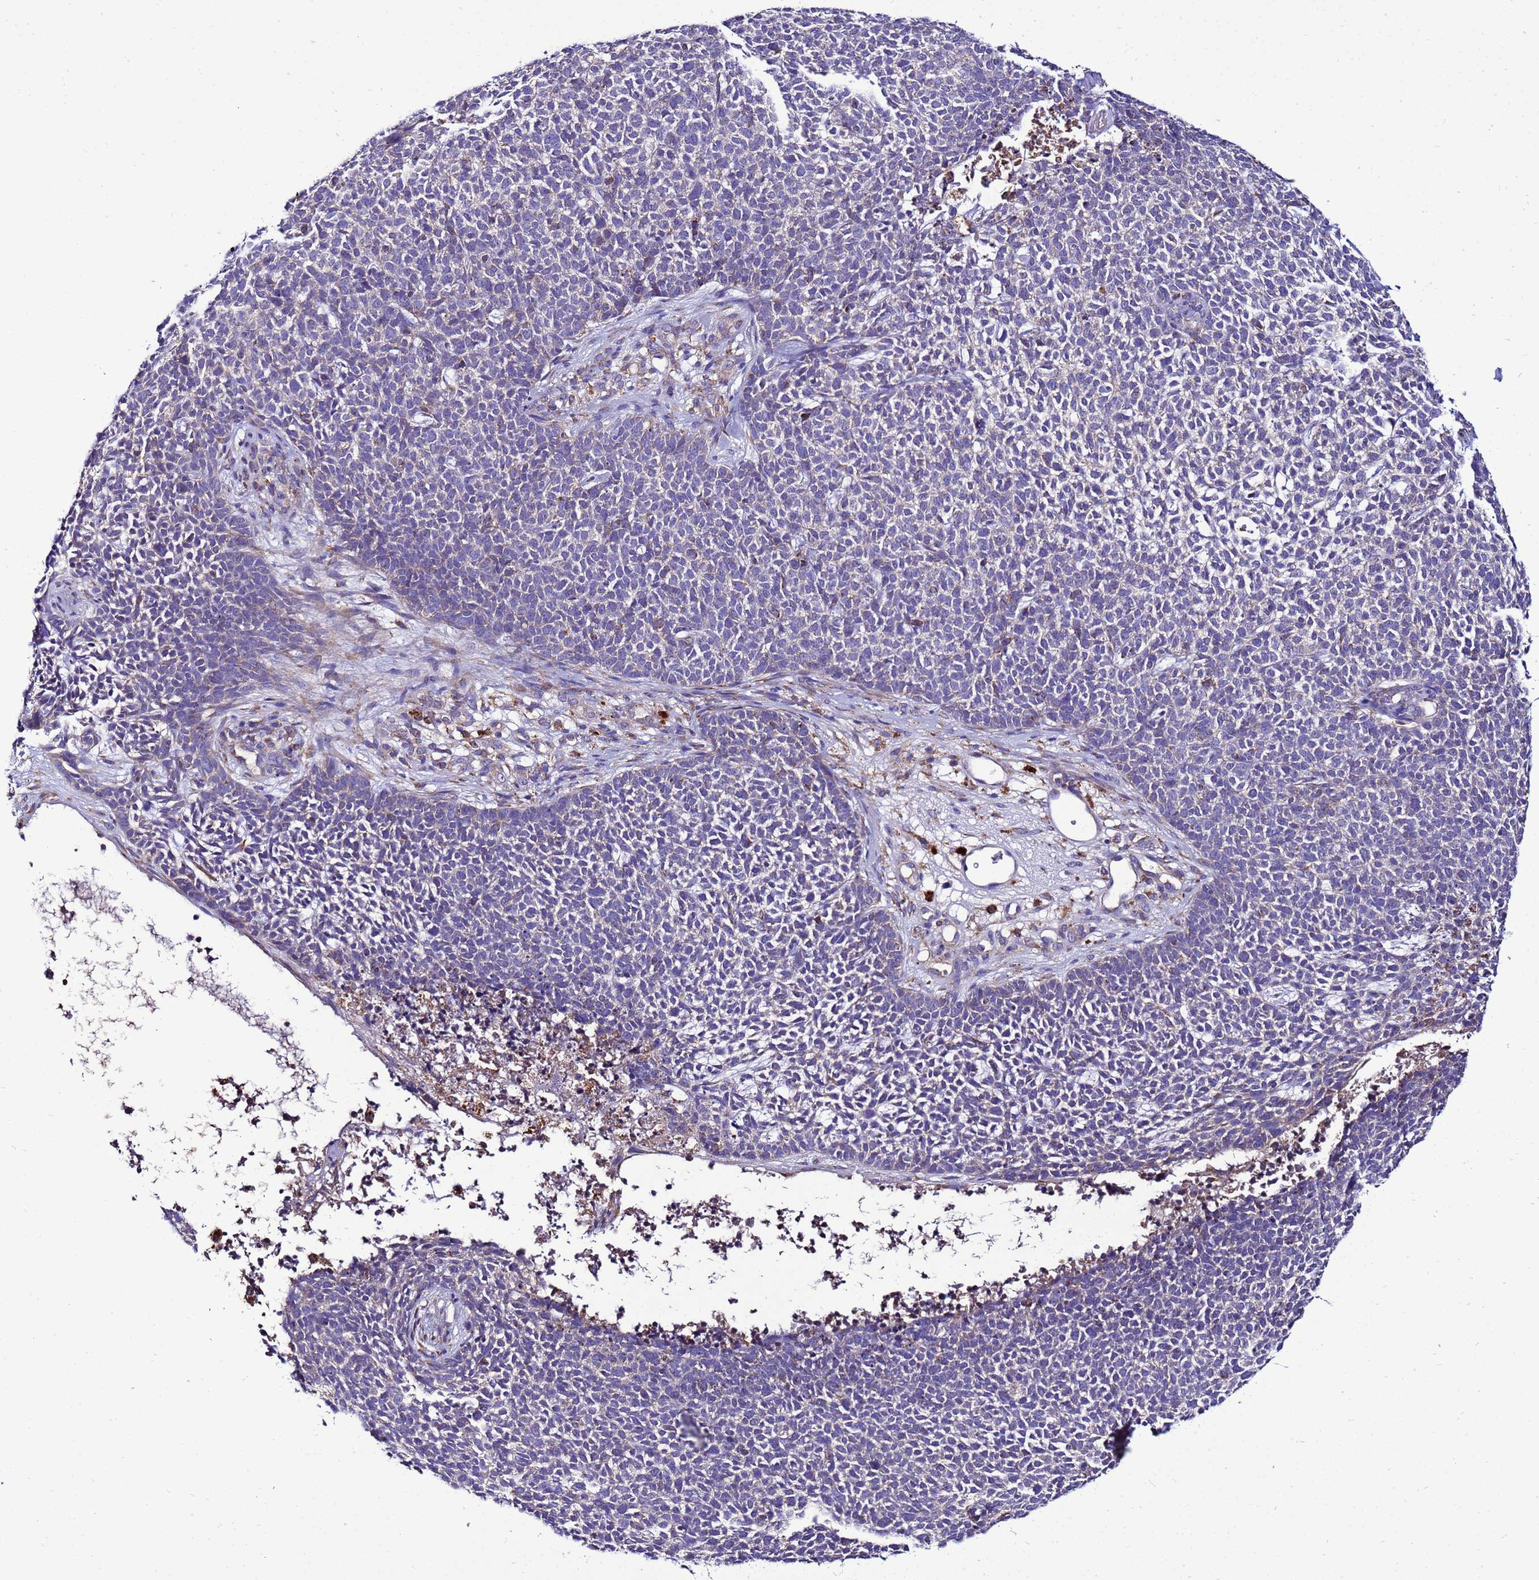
{"staining": {"intensity": "weak", "quantity": "<25%", "location": "cytoplasmic/membranous"}, "tissue": "skin cancer", "cell_type": "Tumor cells", "image_type": "cancer", "snomed": [{"axis": "morphology", "description": "Basal cell carcinoma"}, {"axis": "topography", "description": "Skin"}], "caption": "DAB immunohistochemical staining of skin cancer exhibits no significant positivity in tumor cells.", "gene": "ANTKMT", "patient": {"sex": "female", "age": 84}}